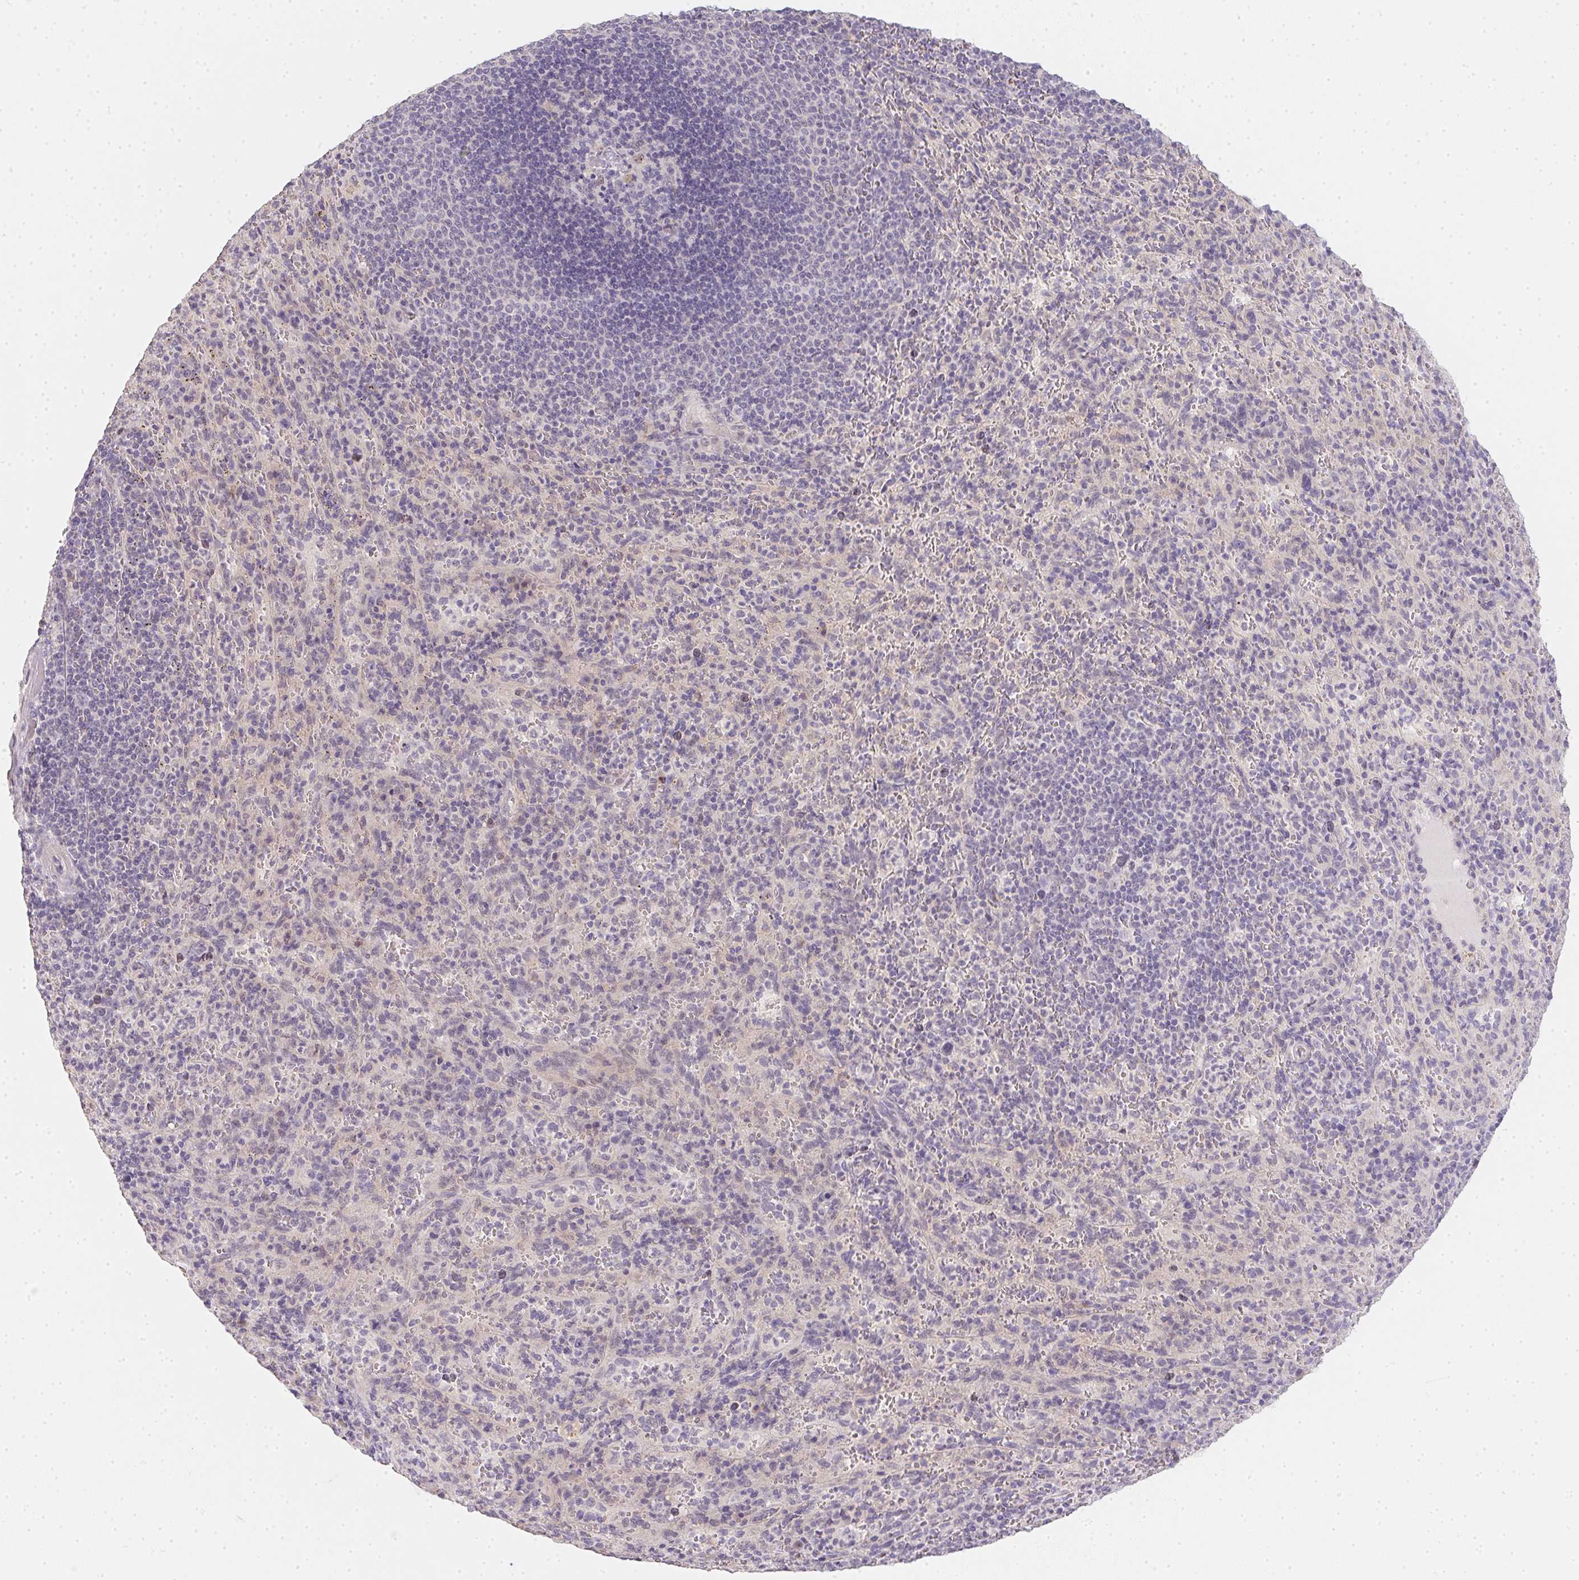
{"staining": {"intensity": "negative", "quantity": "none", "location": "none"}, "tissue": "spleen", "cell_type": "Cells in red pulp", "image_type": "normal", "snomed": [{"axis": "morphology", "description": "Normal tissue, NOS"}, {"axis": "topography", "description": "Spleen"}], "caption": "This is an IHC micrograph of unremarkable human spleen. There is no expression in cells in red pulp.", "gene": "ZBBX", "patient": {"sex": "male", "age": 57}}